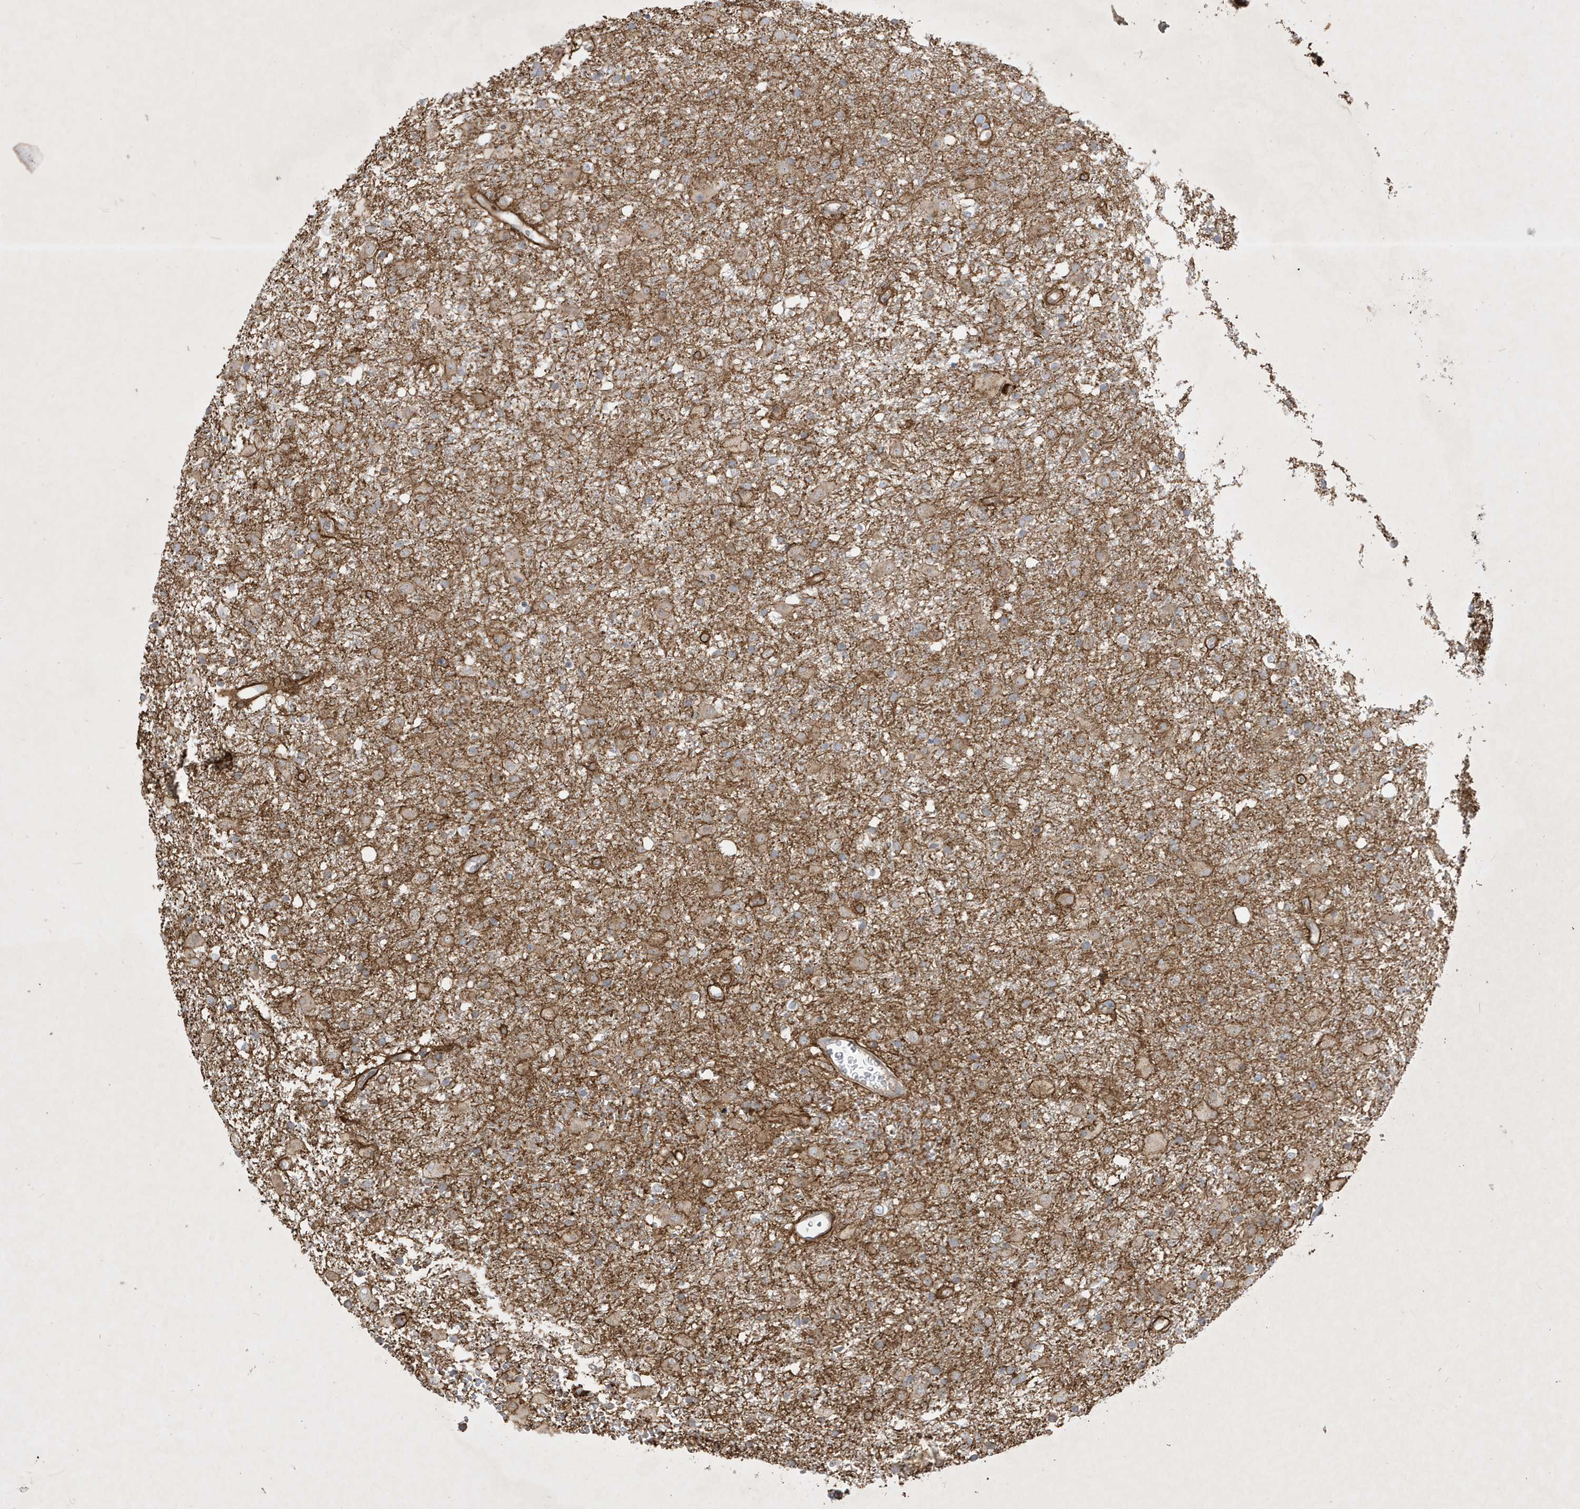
{"staining": {"intensity": "moderate", "quantity": "25%-75%", "location": "cytoplasmic/membranous"}, "tissue": "glioma", "cell_type": "Tumor cells", "image_type": "cancer", "snomed": [{"axis": "morphology", "description": "Glioma, malignant, Low grade"}, {"axis": "topography", "description": "Brain"}], "caption": "IHC (DAB (3,3'-diaminobenzidine)) staining of malignant low-grade glioma displays moderate cytoplasmic/membranous protein staining in about 25%-75% of tumor cells.", "gene": "IFT57", "patient": {"sex": "male", "age": 65}}